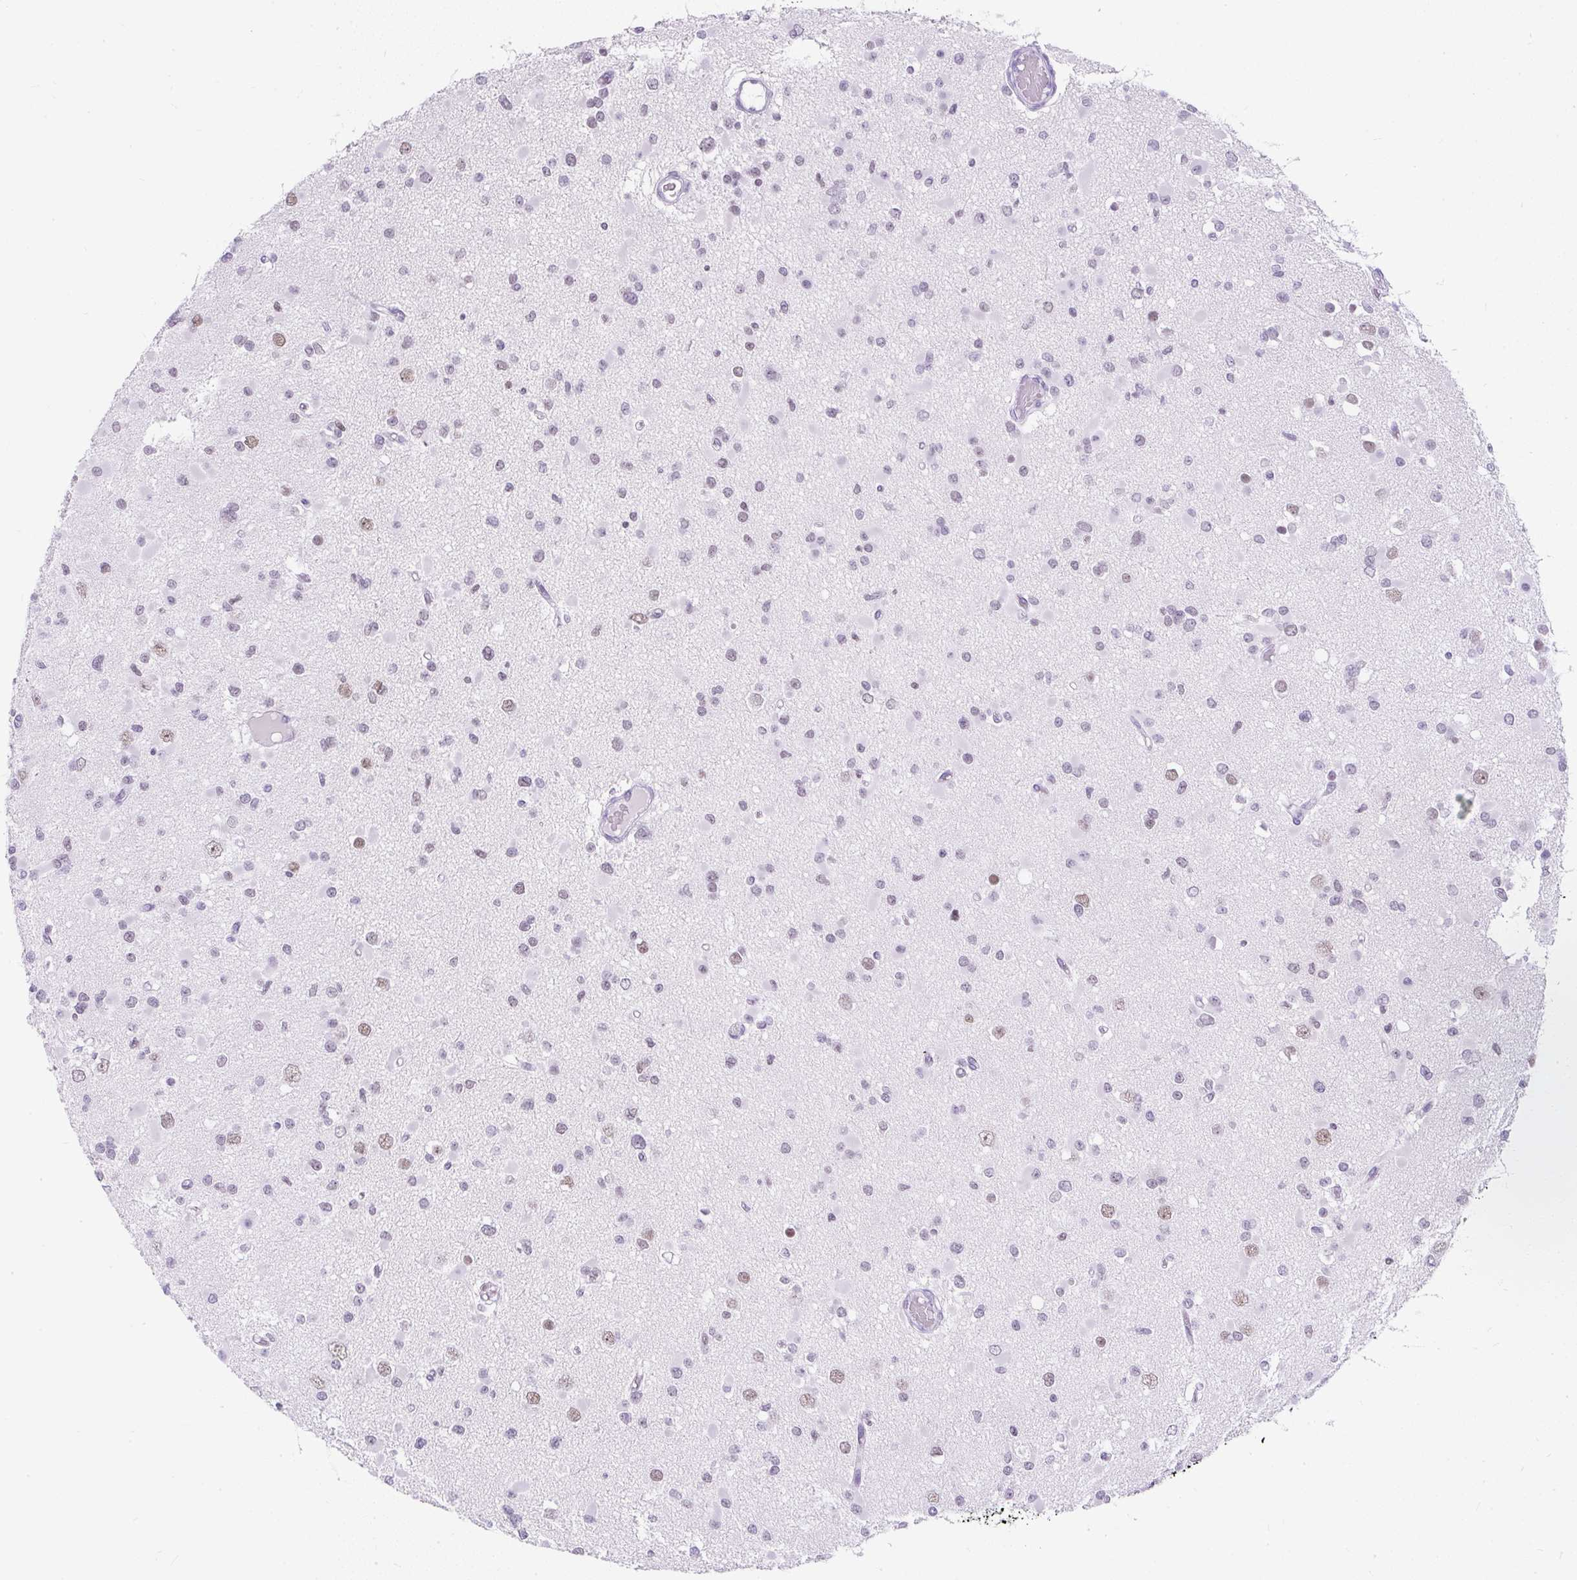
{"staining": {"intensity": "weak", "quantity": "<25%", "location": "nuclear"}, "tissue": "glioma", "cell_type": "Tumor cells", "image_type": "cancer", "snomed": [{"axis": "morphology", "description": "Glioma, malignant, Low grade"}, {"axis": "topography", "description": "Brain"}], "caption": "High magnification brightfield microscopy of glioma stained with DAB (brown) and counterstained with hematoxylin (blue): tumor cells show no significant staining.", "gene": "PLCXD2", "patient": {"sex": "female", "age": 22}}